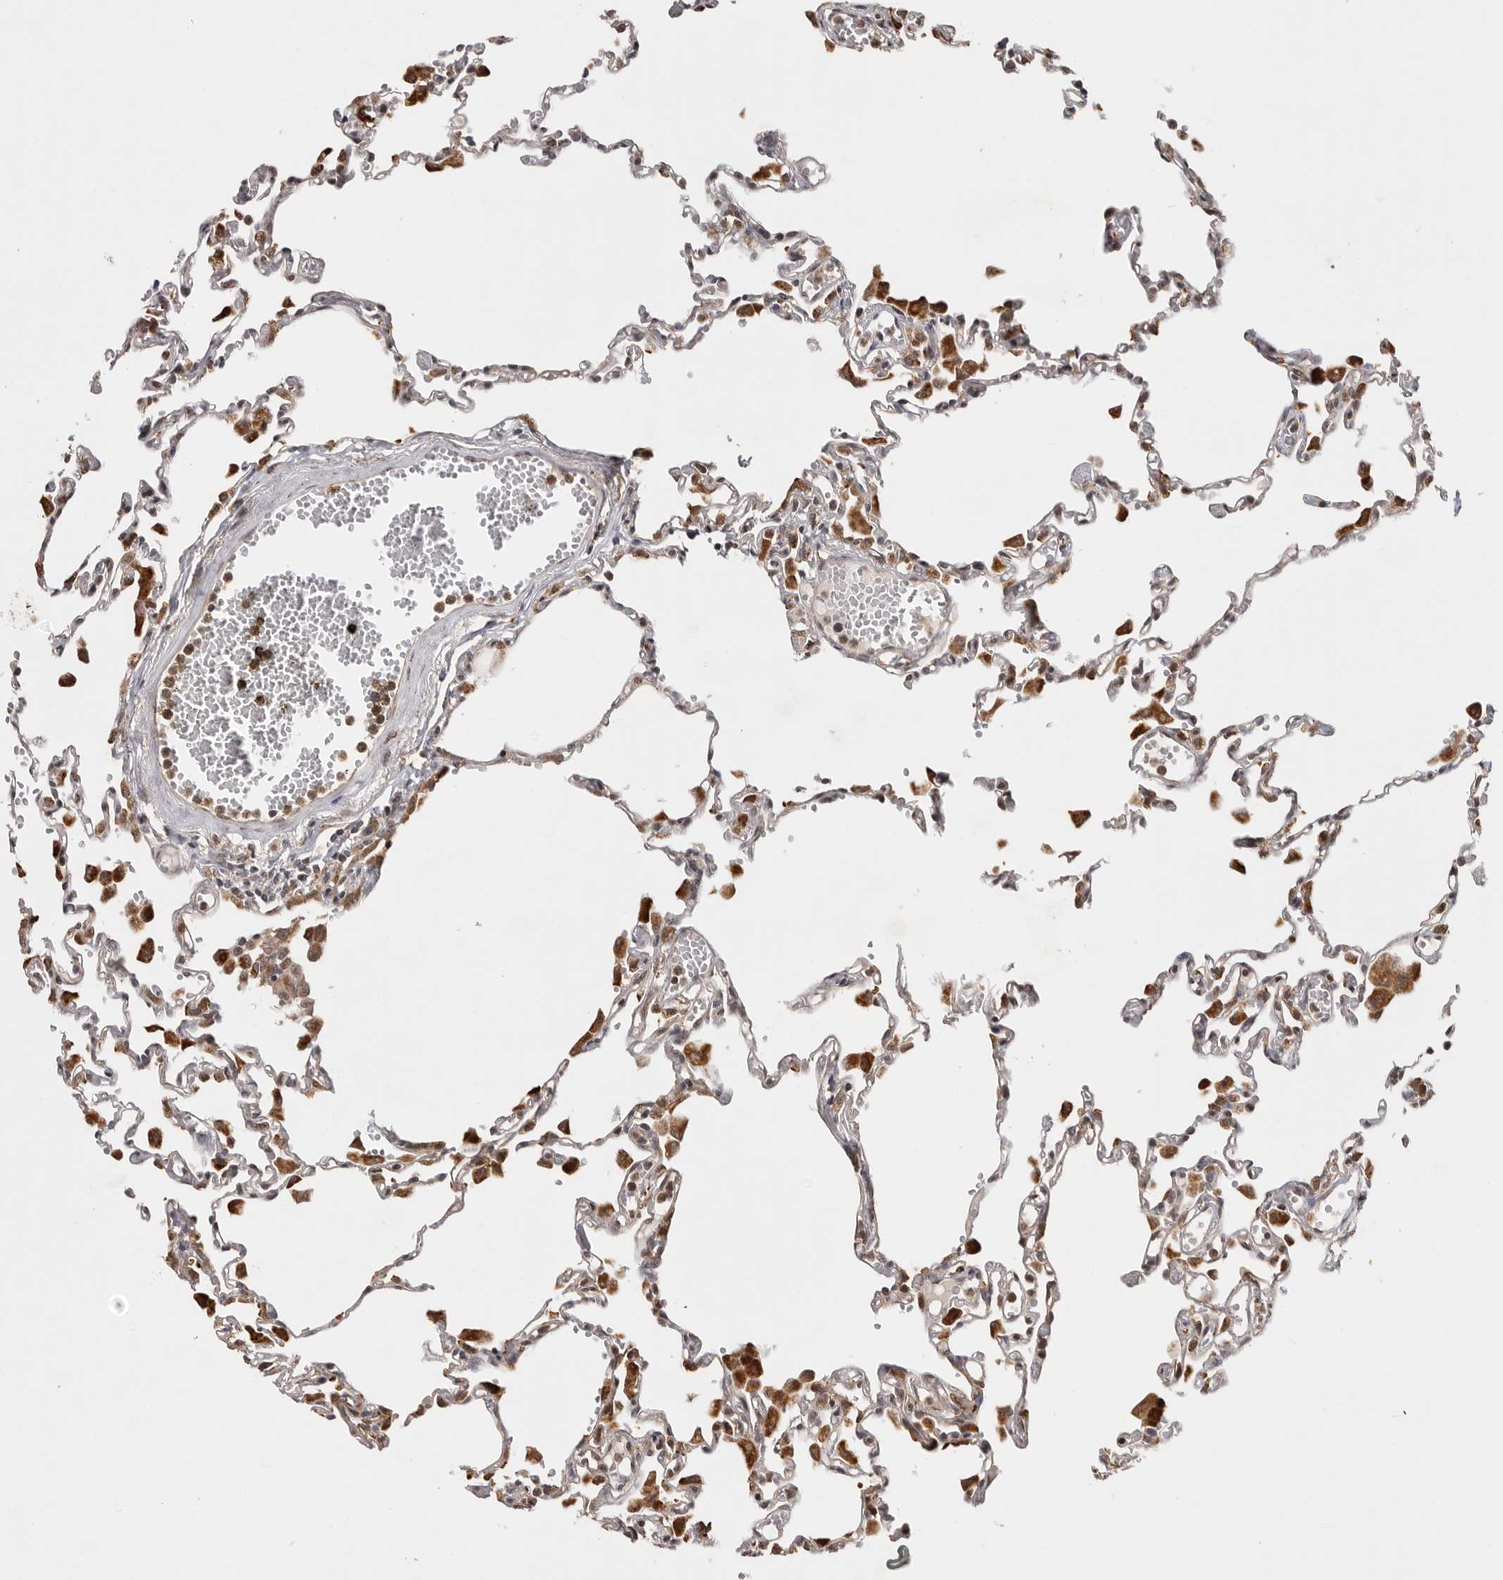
{"staining": {"intensity": "moderate", "quantity": "<25%", "location": "cytoplasmic/membranous,nuclear"}, "tissue": "lung", "cell_type": "Alveolar cells", "image_type": "normal", "snomed": [{"axis": "morphology", "description": "Normal tissue, NOS"}, {"axis": "topography", "description": "Bronchus"}, {"axis": "topography", "description": "Lung"}], "caption": "Immunohistochemical staining of benign human lung exhibits <25% levels of moderate cytoplasmic/membranous,nuclear protein staining in about <25% of alveolar cells. (Stains: DAB (3,3'-diaminobenzidine) in brown, nuclei in blue, Microscopy: brightfield microscopy at high magnification).", "gene": "ZNF83", "patient": {"sex": "female", "age": 49}}